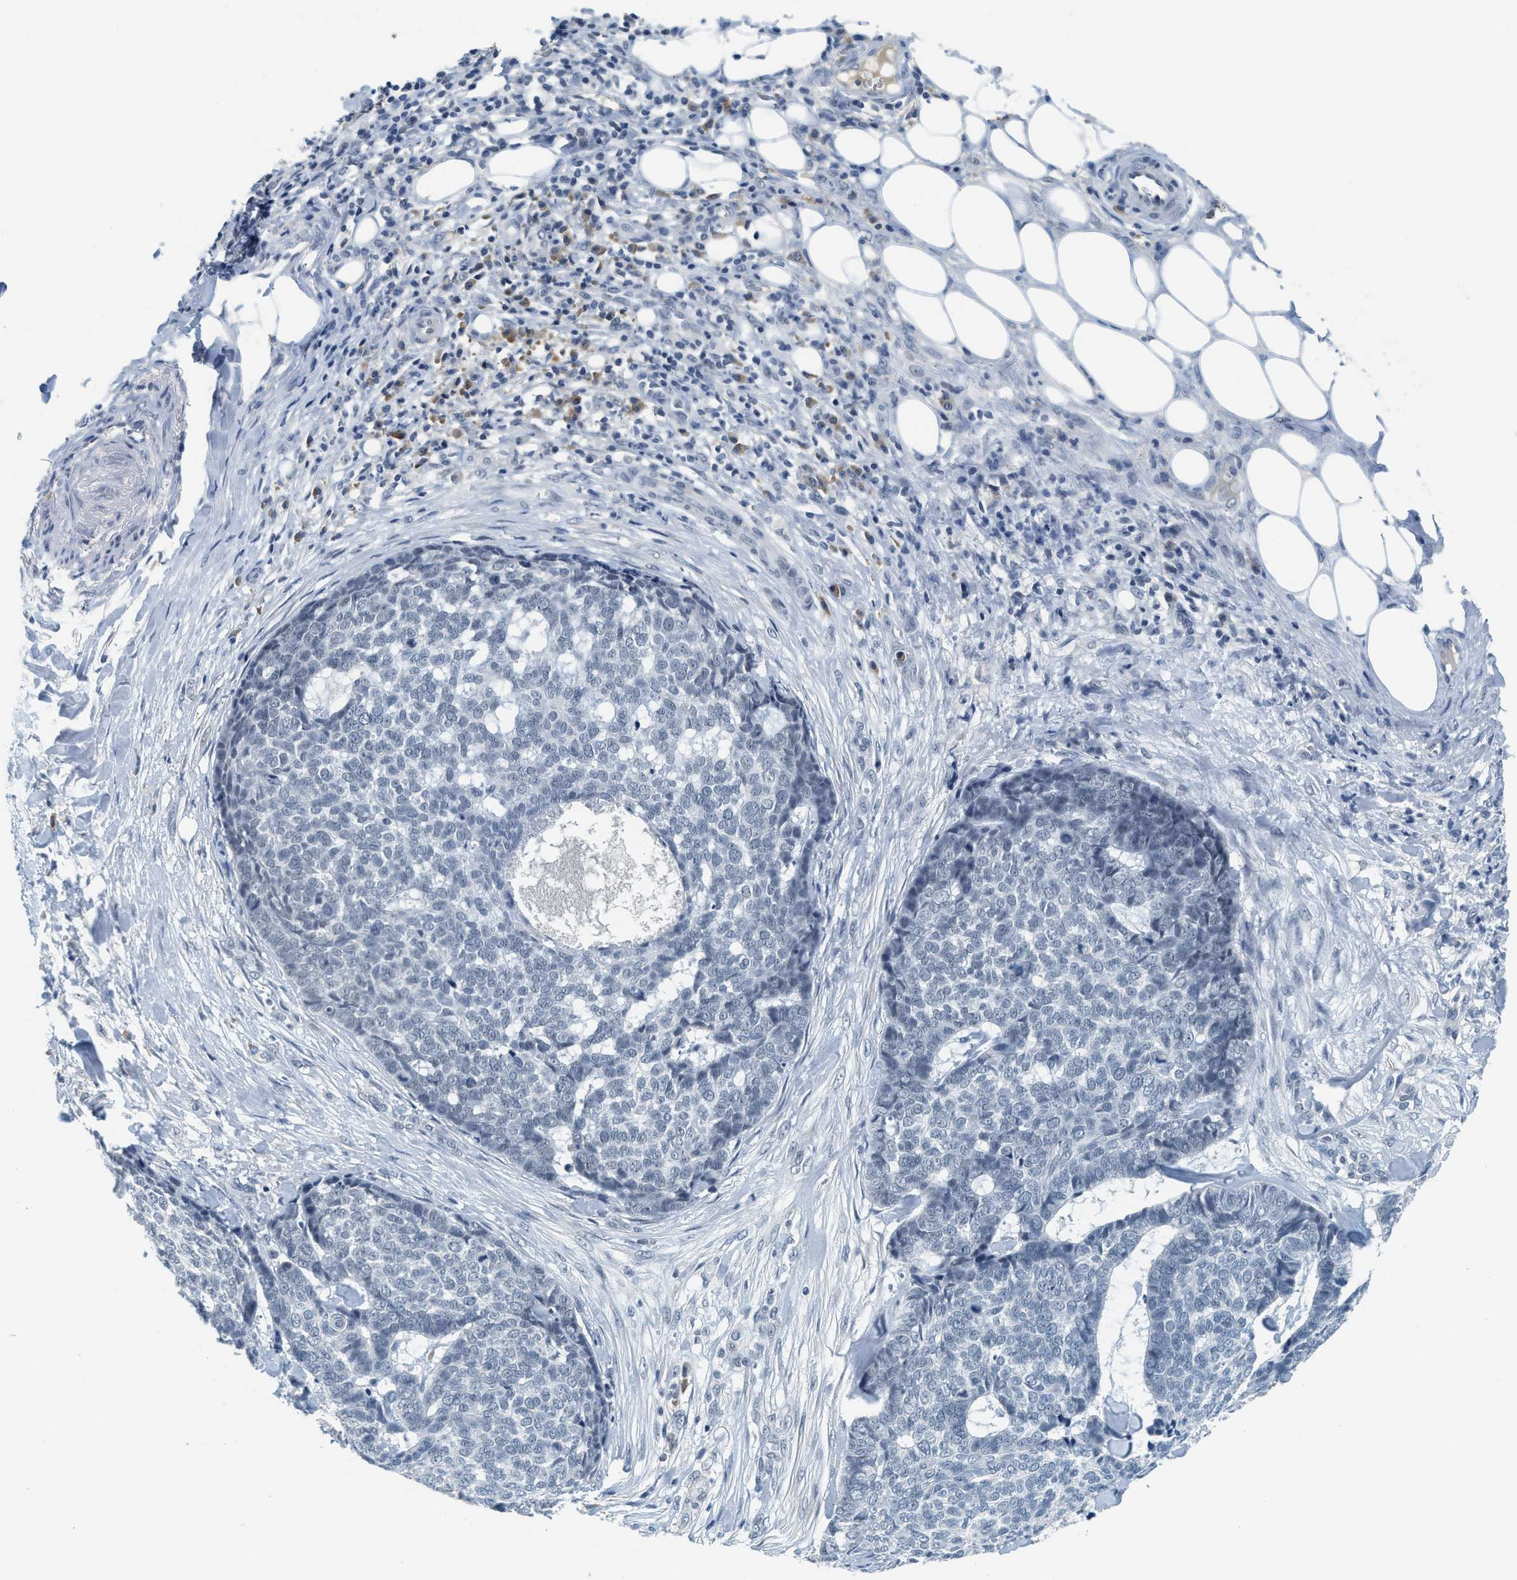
{"staining": {"intensity": "negative", "quantity": "none", "location": "none"}, "tissue": "skin cancer", "cell_type": "Tumor cells", "image_type": "cancer", "snomed": [{"axis": "morphology", "description": "Basal cell carcinoma"}, {"axis": "topography", "description": "Skin"}], "caption": "Tumor cells show no significant protein expression in skin basal cell carcinoma.", "gene": "MZF1", "patient": {"sex": "male", "age": 84}}